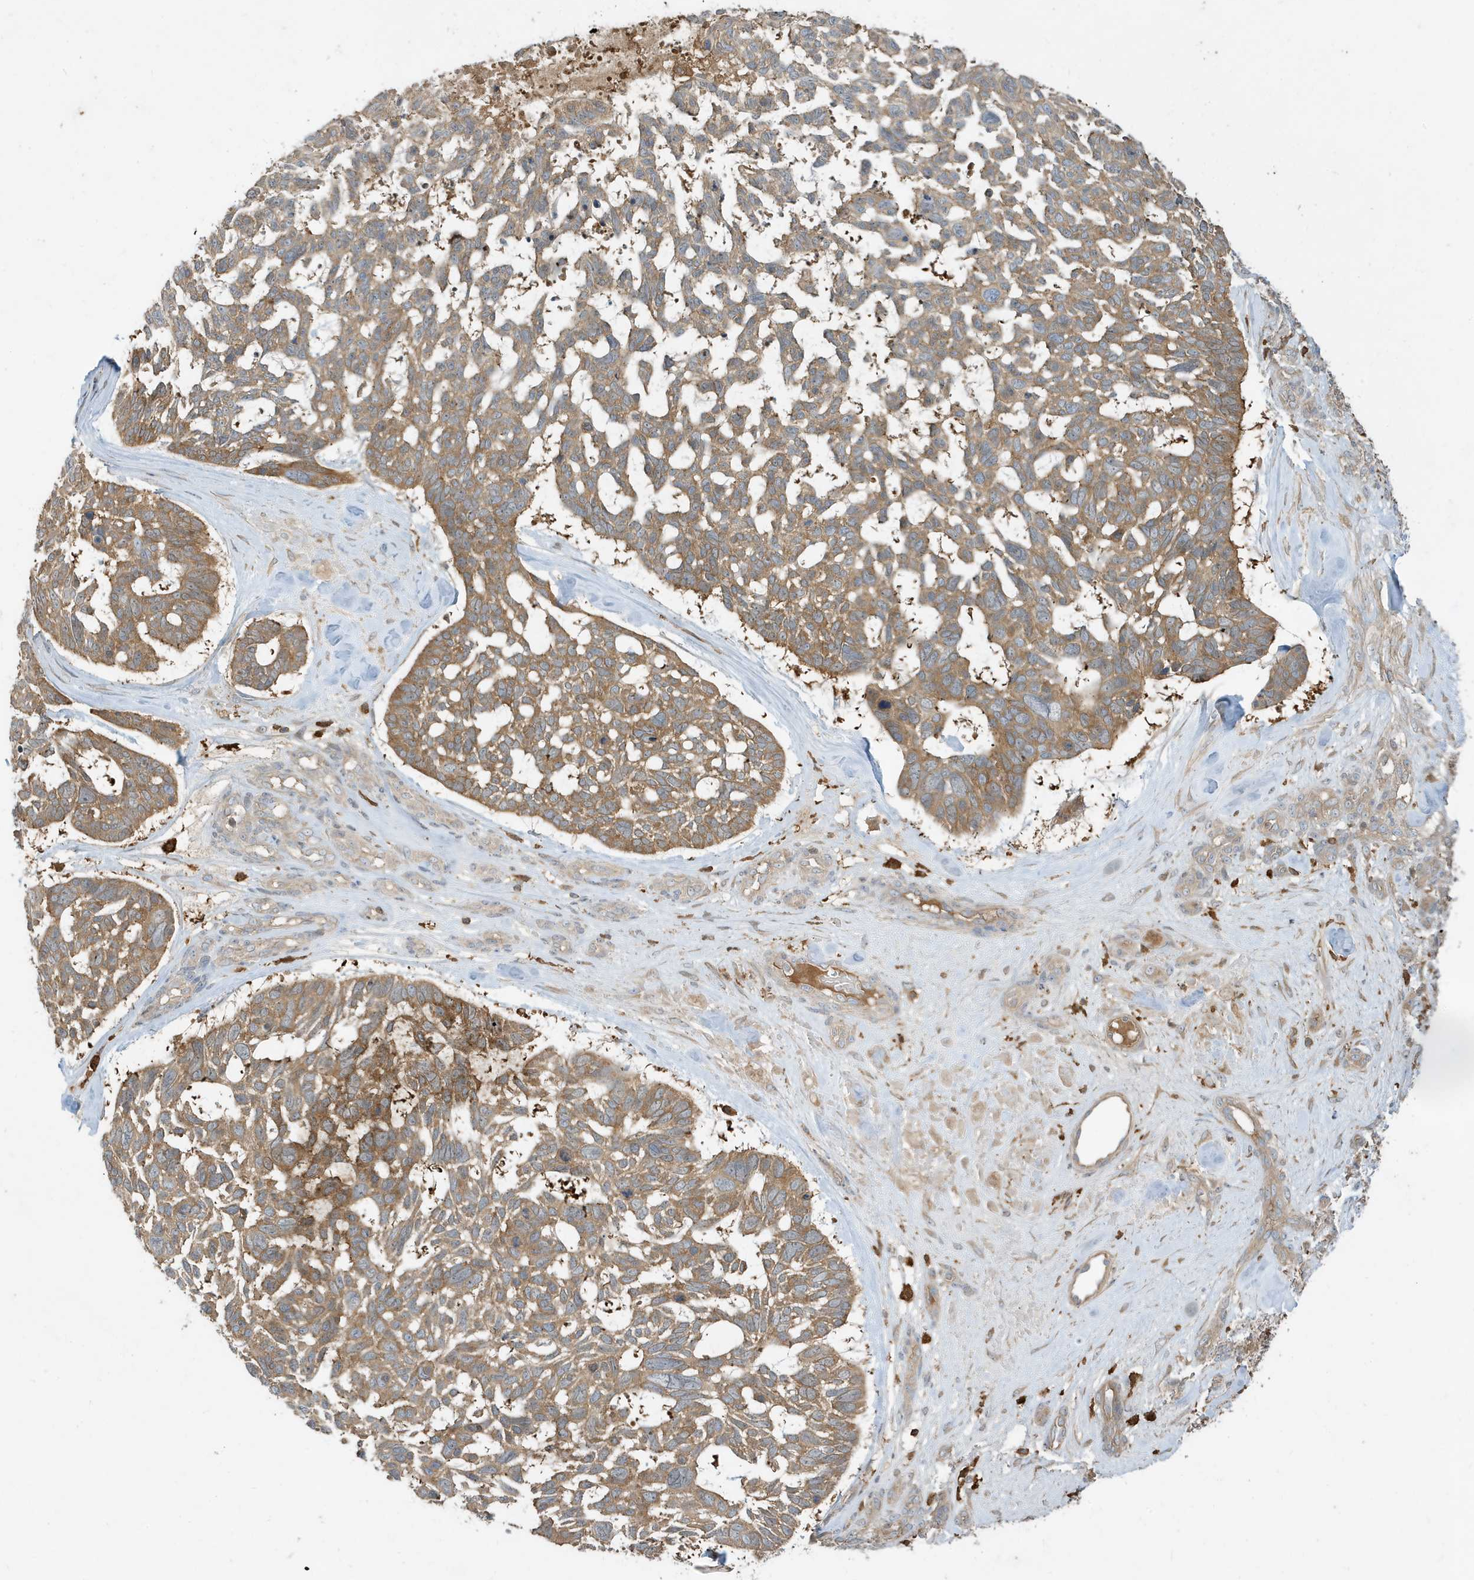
{"staining": {"intensity": "moderate", "quantity": ">75%", "location": "cytoplasmic/membranous"}, "tissue": "skin cancer", "cell_type": "Tumor cells", "image_type": "cancer", "snomed": [{"axis": "morphology", "description": "Basal cell carcinoma"}, {"axis": "topography", "description": "Skin"}], "caption": "Immunohistochemistry (IHC) of basal cell carcinoma (skin) exhibits medium levels of moderate cytoplasmic/membranous staining in about >75% of tumor cells. Nuclei are stained in blue.", "gene": "ABTB1", "patient": {"sex": "male", "age": 88}}